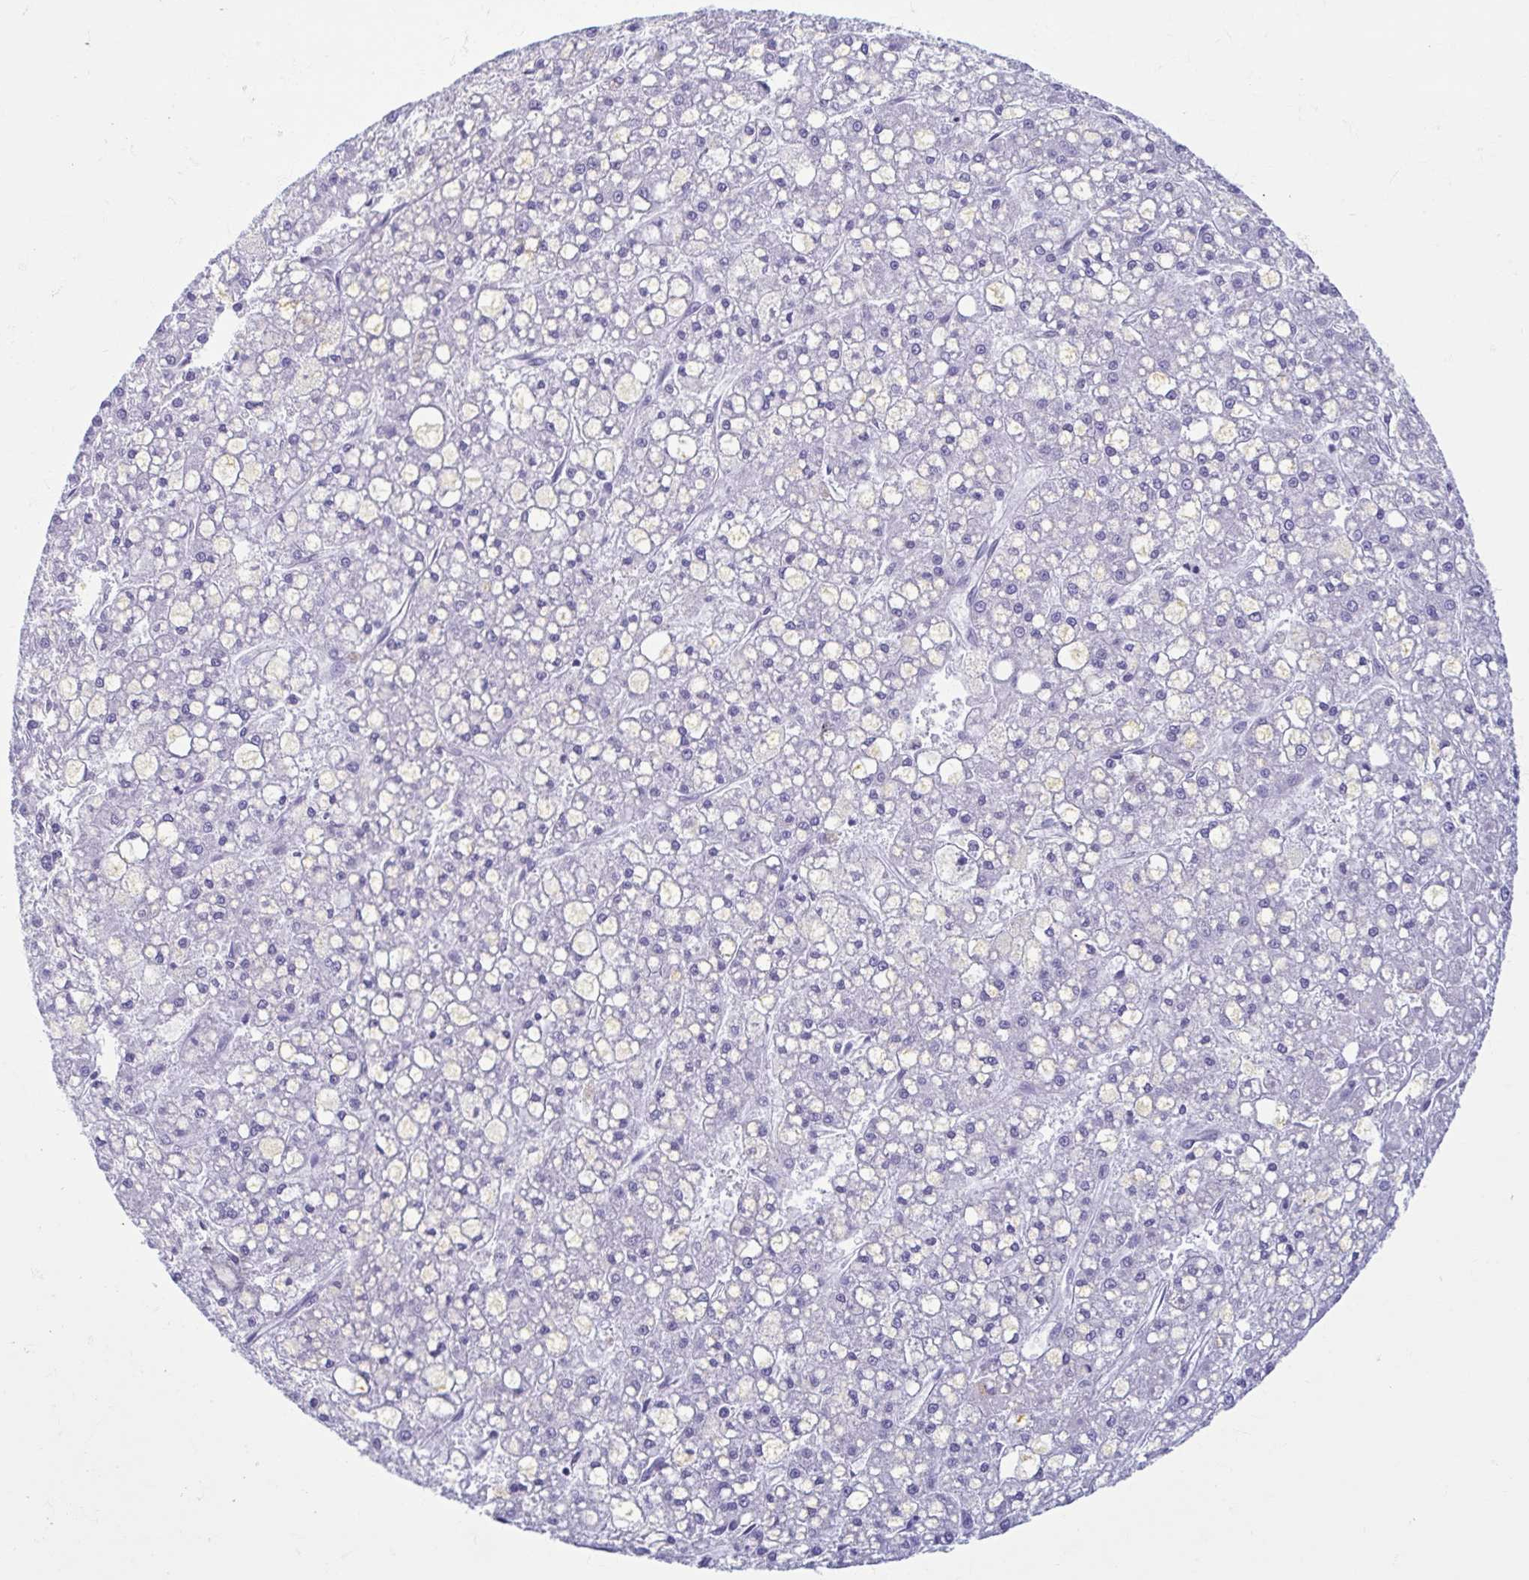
{"staining": {"intensity": "negative", "quantity": "none", "location": "none"}, "tissue": "liver cancer", "cell_type": "Tumor cells", "image_type": "cancer", "snomed": [{"axis": "morphology", "description": "Carcinoma, Hepatocellular, NOS"}, {"axis": "topography", "description": "Liver"}], "caption": "Tumor cells show no significant protein expression in liver cancer. (DAB immunohistochemistry, high magnification).", "gene": "MORC4", "patient": {"sex": "male", "age": 67}}